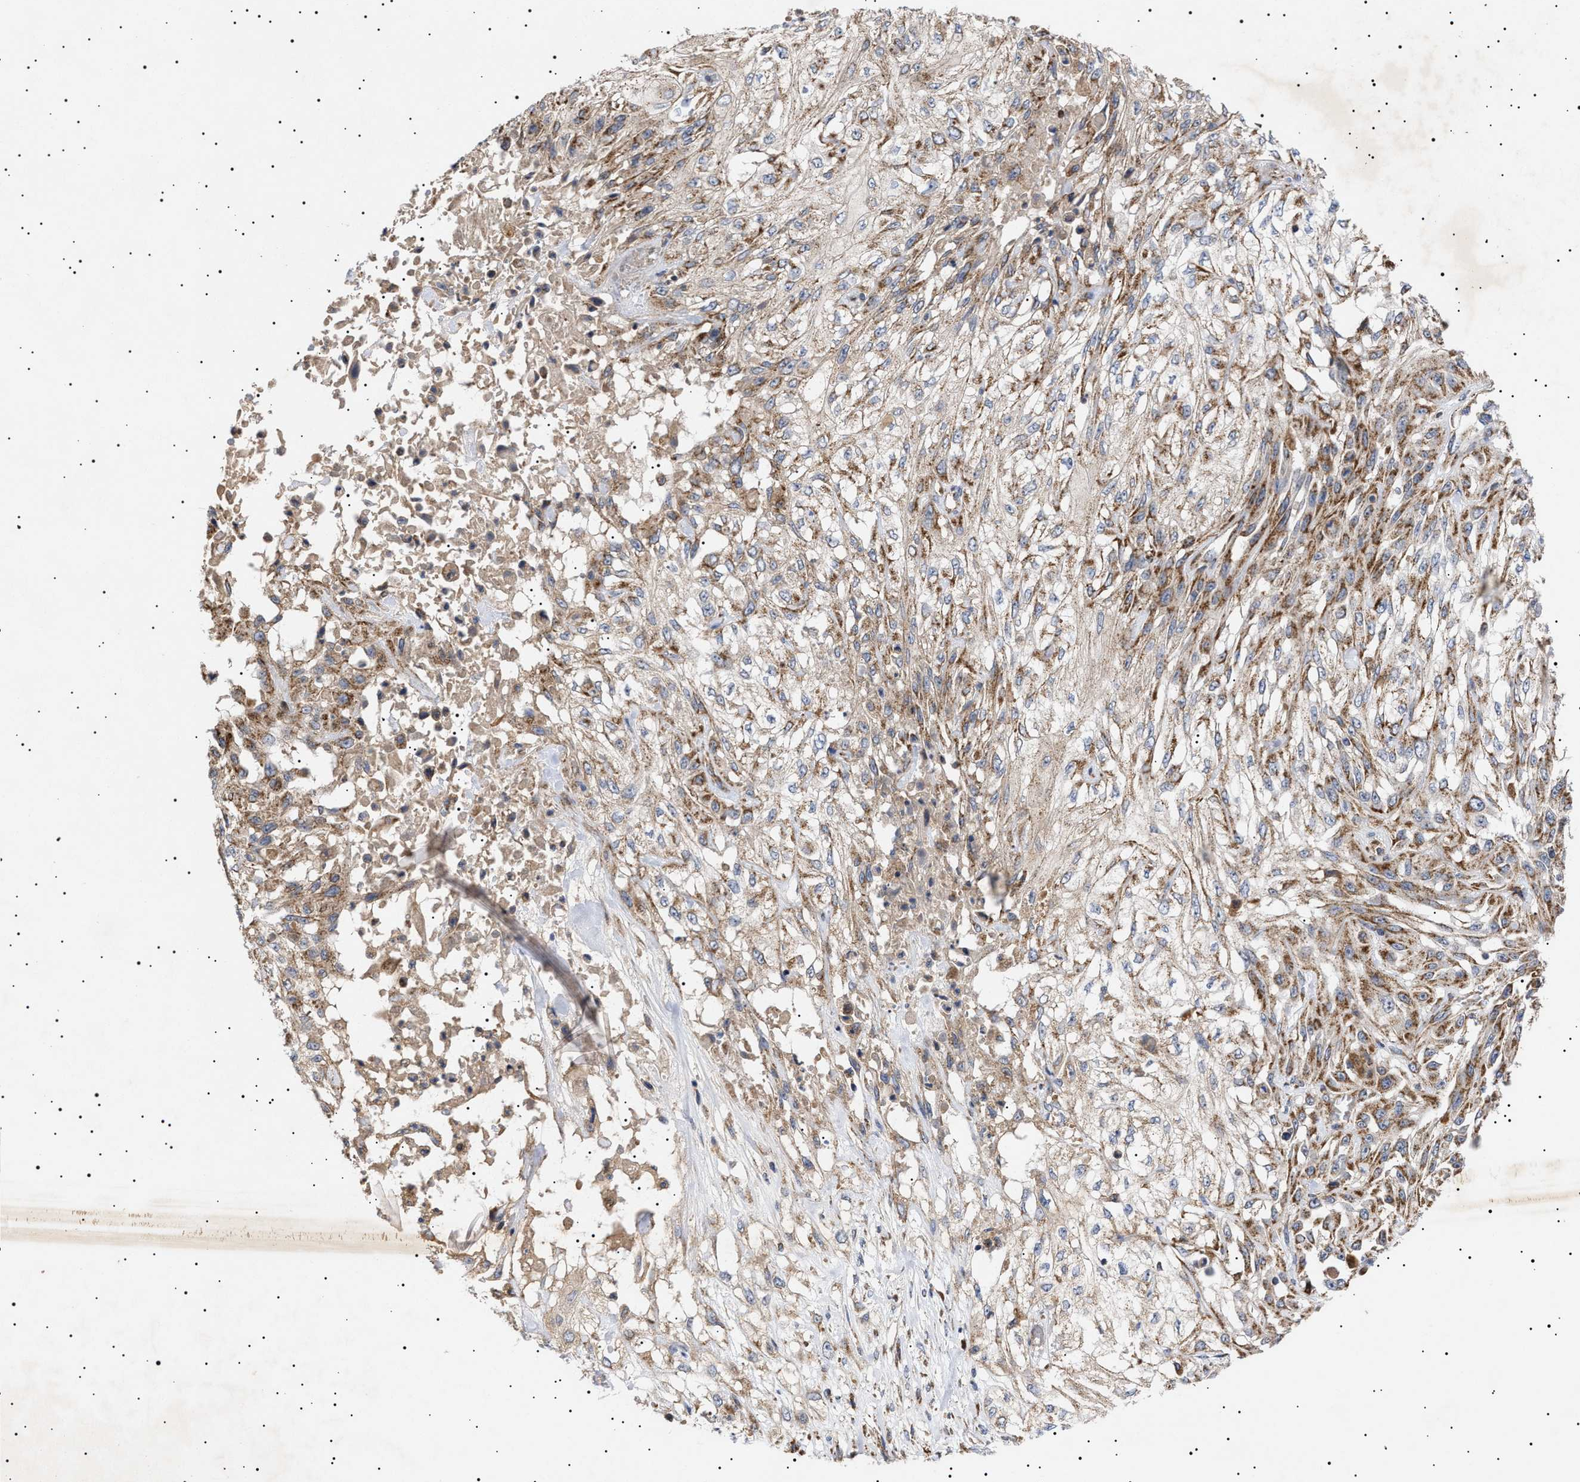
{"staining": {"intensity": "moderate", "quantity": ">75%", "location": "cytoplasmic/membranous"}, "tissue": "skin cancer", "cell_type": "Tumor cells", "image_type": "cancer", "snomed": [{"axis": "morphology", "description": "Squamous cell carcinoma, NOS"}, {"axis": "morphology", "description": "Squamous cell carcinoma, metastatic, NOS"}, {"axis": "topography", "description": "Skin"}, {"axis": "topography", "description": "Lymph node"}], "caption": "A brown stain shows moderate cytoplasmic/membranous staining of a protein in skin cancer tumor cells.", "gene": "MRPL10", "patient": {"sex": "male", "age": 75}}